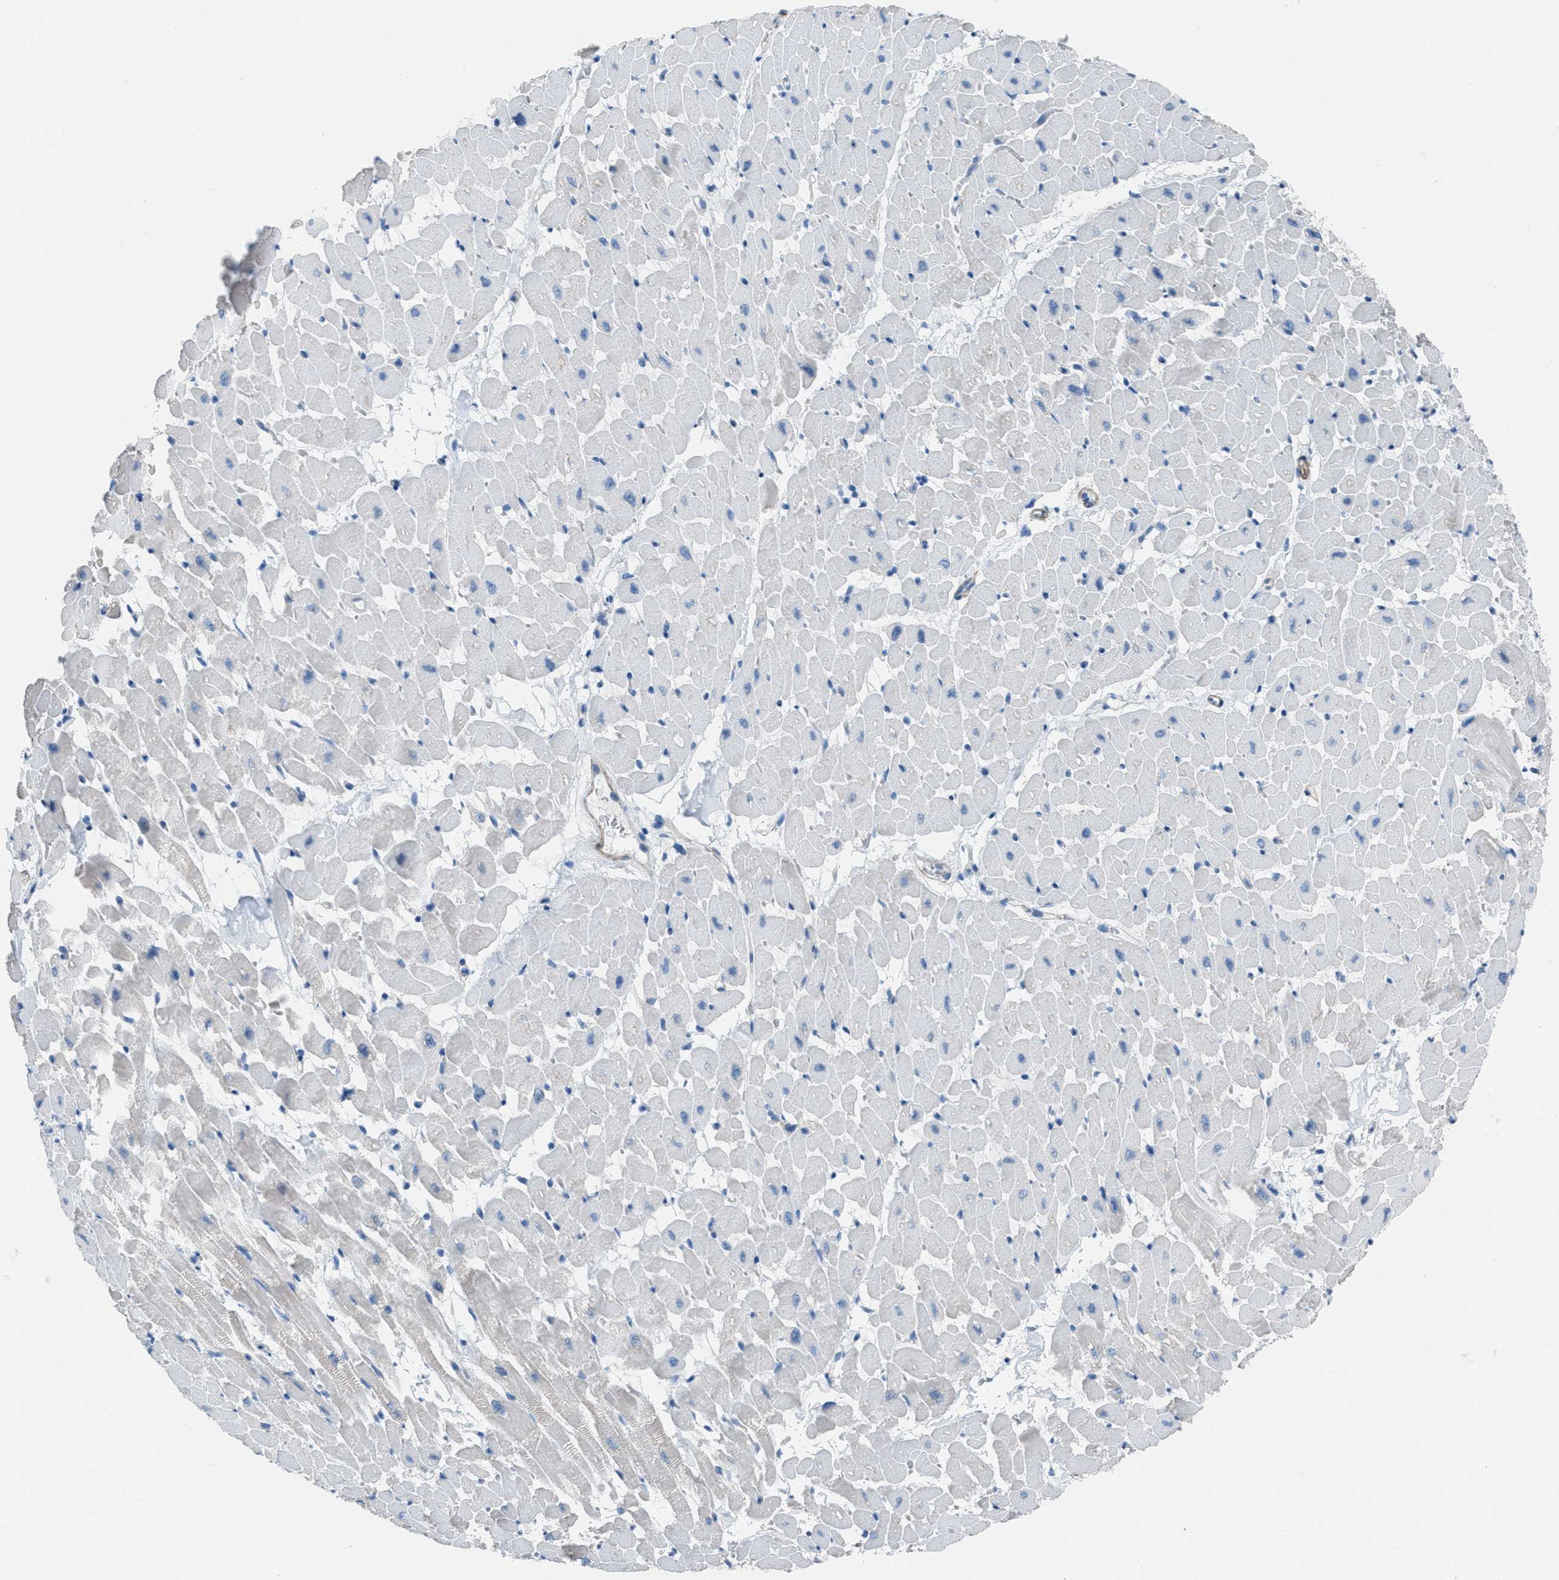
{"staining": {"intensity": "negative", "quantity": "none", "location": "none"}, "tissue": "heart muscle", "cell_type": "Cardiomyocytes", "image_type": "normal", "snomed": [{"axis": "morphology", "description": "Normal tissue, NOS"}, {"axis": "topography", "description": "Heart"}], "caption": "Histopathology image shows no significant protein staining in cardiomyocytes of normal heart muscle.", "gene": "SPATC1L", "patient": {"sex": "male", "age": 45}}